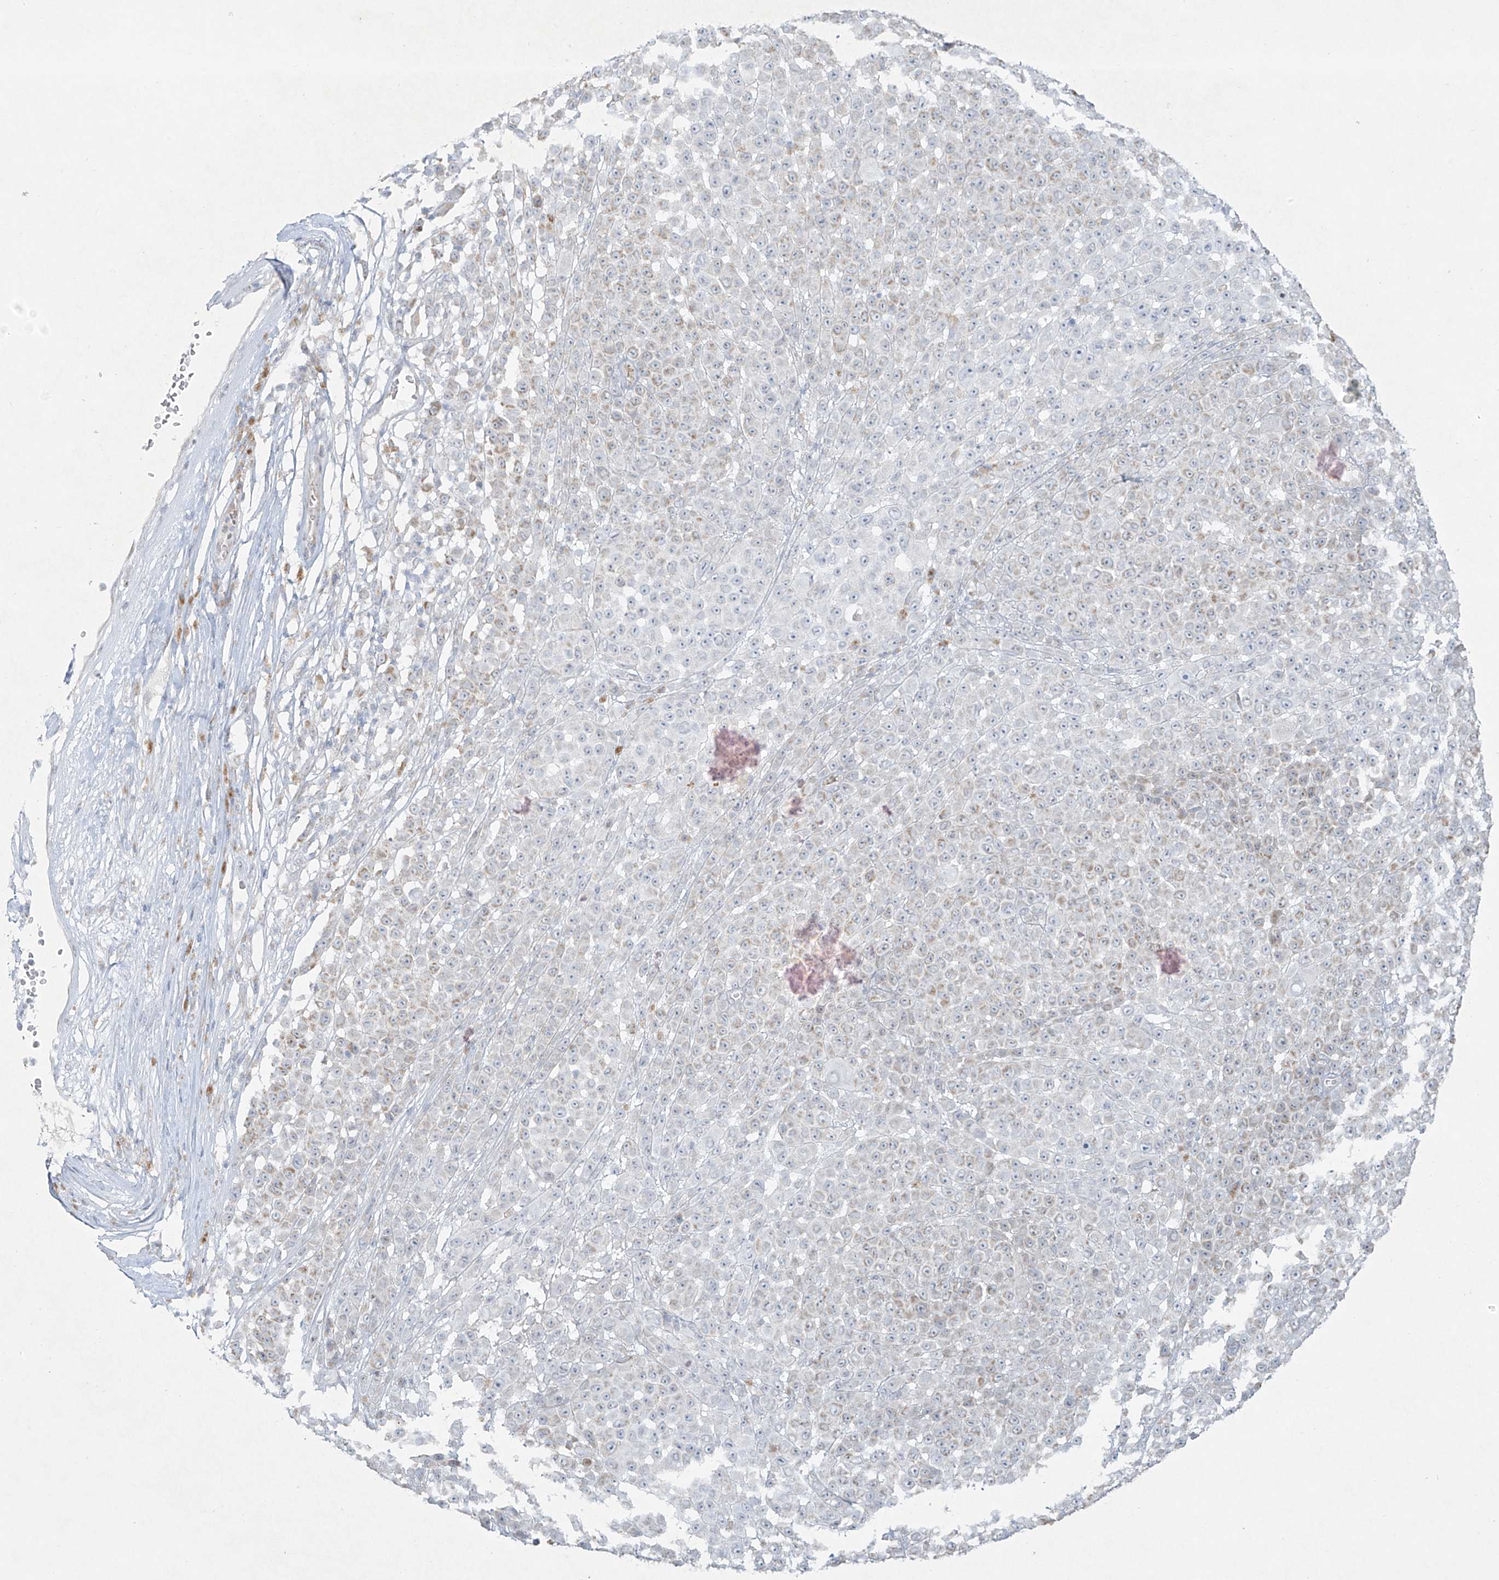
{"staining": {"intensity": "weak", "quantity": "25%-75%", "location": "cytoplasmic/membranous"}, "tissue": "melanoma", "cell_type": "Tumor cells", "image_type": "cancer", "snomed": [{"axis": "morphology", "description": "Malignant melanoma, NOS"}, {"axis": "topography", "description": "Skin"}], "caption": "A brown stain highlights weak cytoplasmic/membranous staining of a protein in human melanoma tumor cells.", "gene": "SMDT1", "patient": {"sex": "female", "age": 94}}